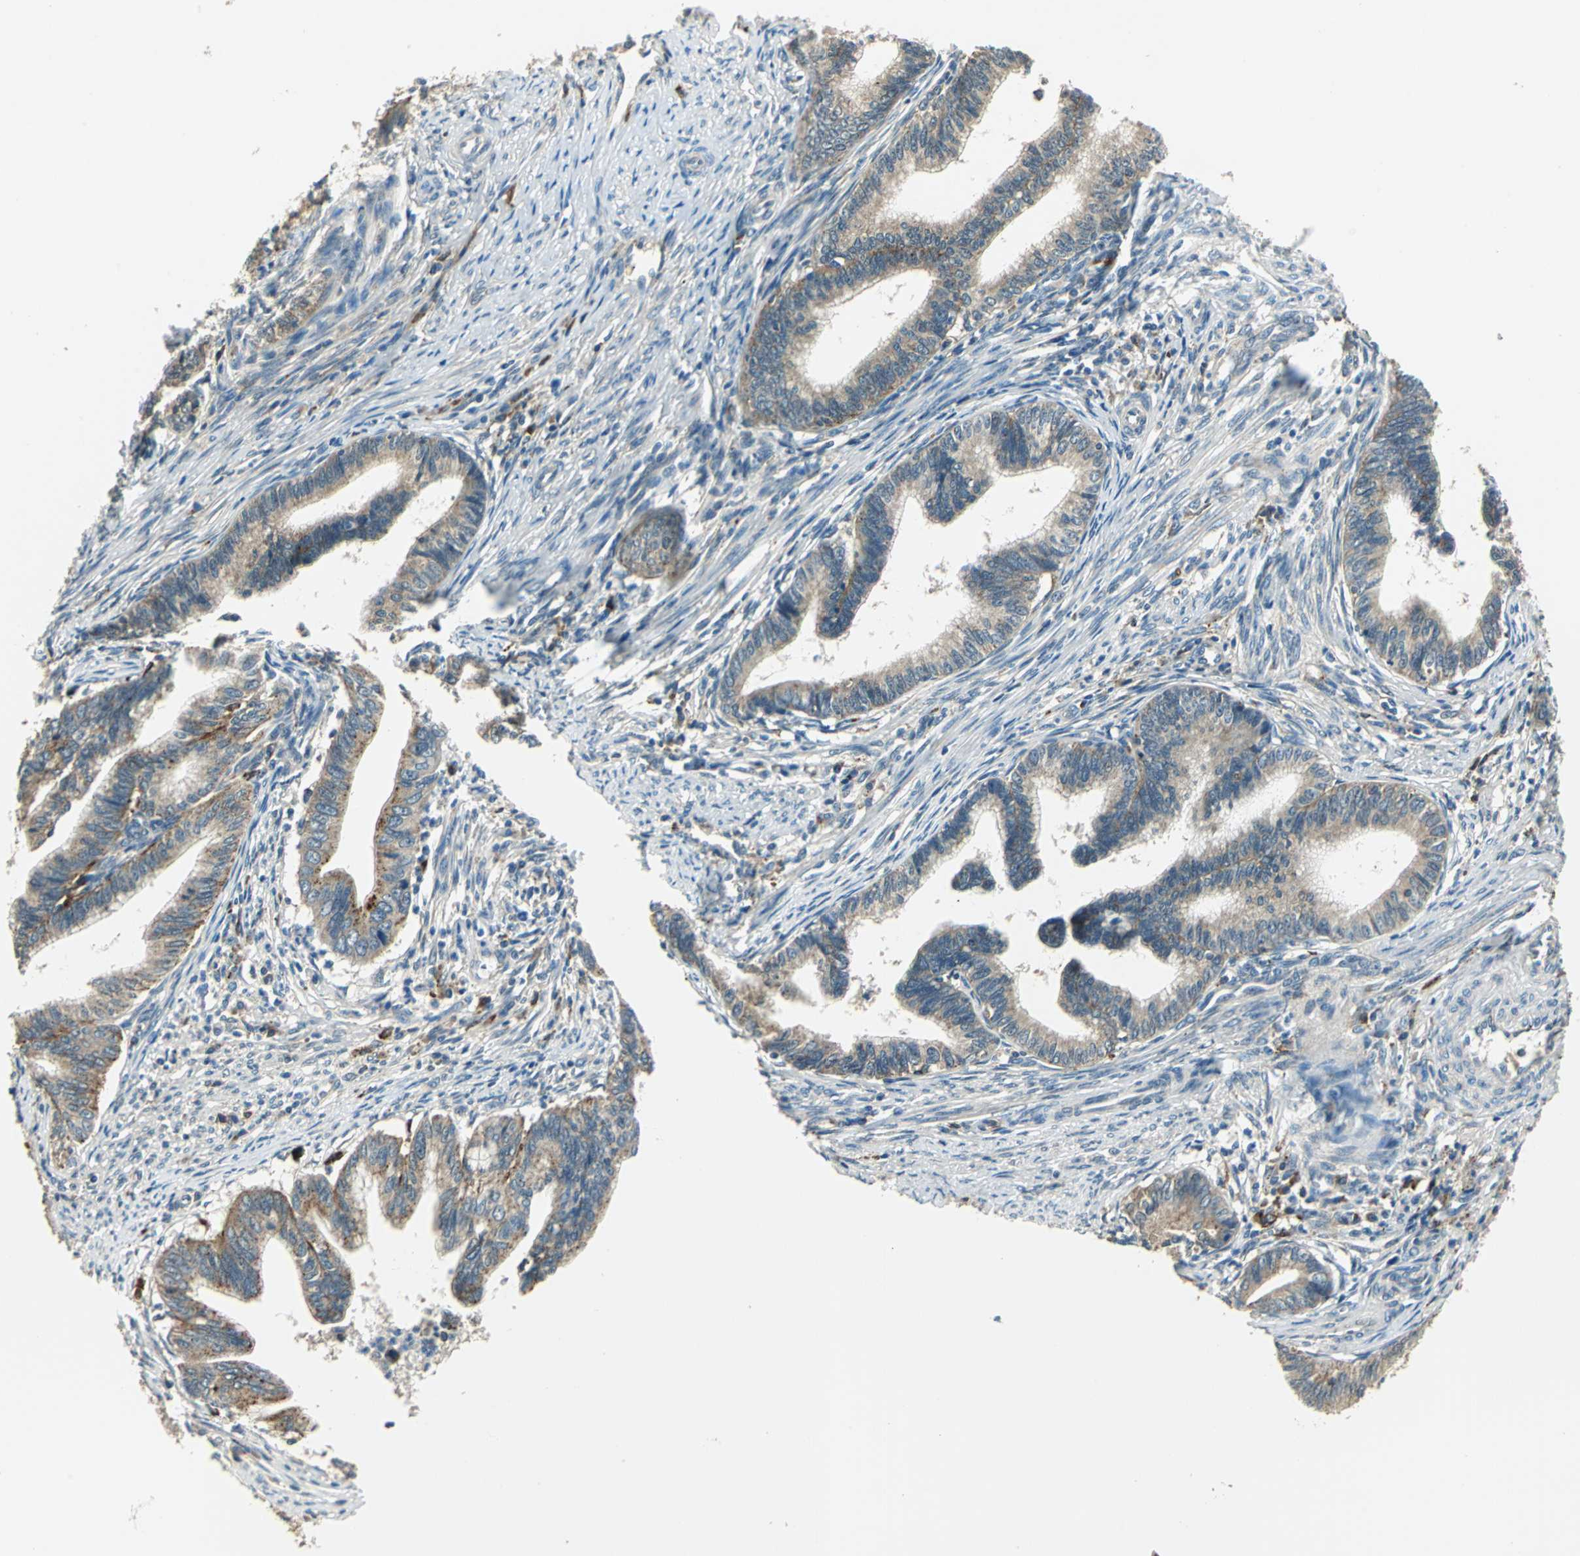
{"staining": {"intensity": "weak", "quantity": "25%-75%", "location": "cytoplasmic/membranous"}, "tissue": "cervical cancer", "cell_type": "Tumor cells", "image_type": "cancer", "snomed": [{"axis": "morphology", "description": "Adenocarcinoma, NOS"}, {"axis": "topography", "description": "Cervix"}], "caption": "Protein expression analysis of adenocarcinoma (cervical) displays weak cytoplasmic/membranous positivity in about 25%-75% of tumor cells. The staining was performed using DAB (3,3'-diaminobenzidine), with brown indicating positive protein expression. Nuclei are stained blue with hematoxylin.", "gene": "NIT1", "patient": {"sex": "female", "age": 36}}